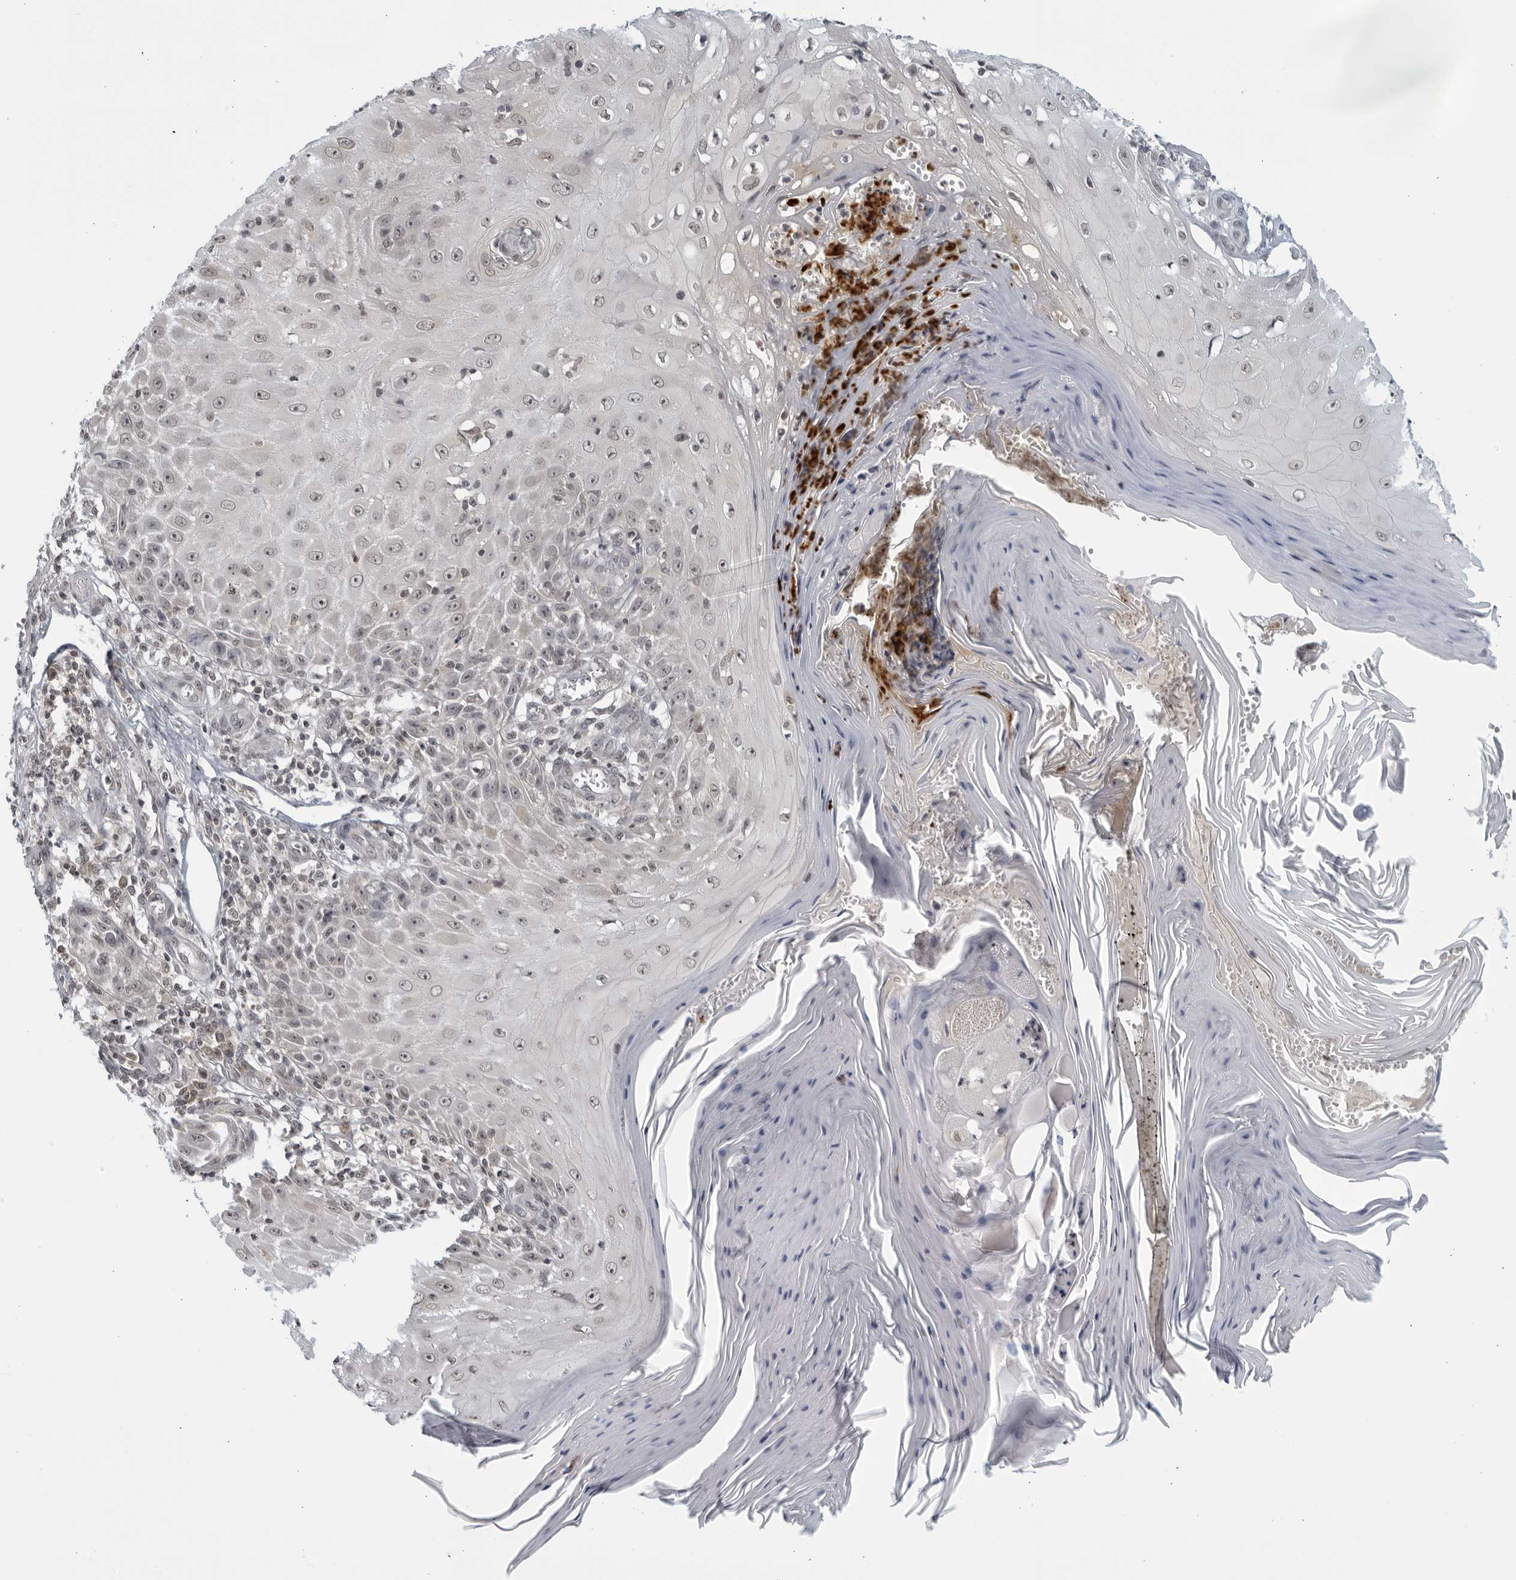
{"staining": {"intensity": "weak", "quantity": "<25%", "location": "nuclear"}, "tissue": "skin cancer", "cell_type": "Tumor cells", "image_type": "cancer", "snomed": [{"axis": "morphology", "description": "Squamous cell carcinoma, NOS"}, {"axis": "topography", "description": "Skin"}], "caption": "DAB (3,3'-diaminobenzidine) immunohistochemical staining of human skin cancer displays no significant staining in tumor cells.", "gene": "CC2D1B", "patient": {"sex": "female", "age": 73}}